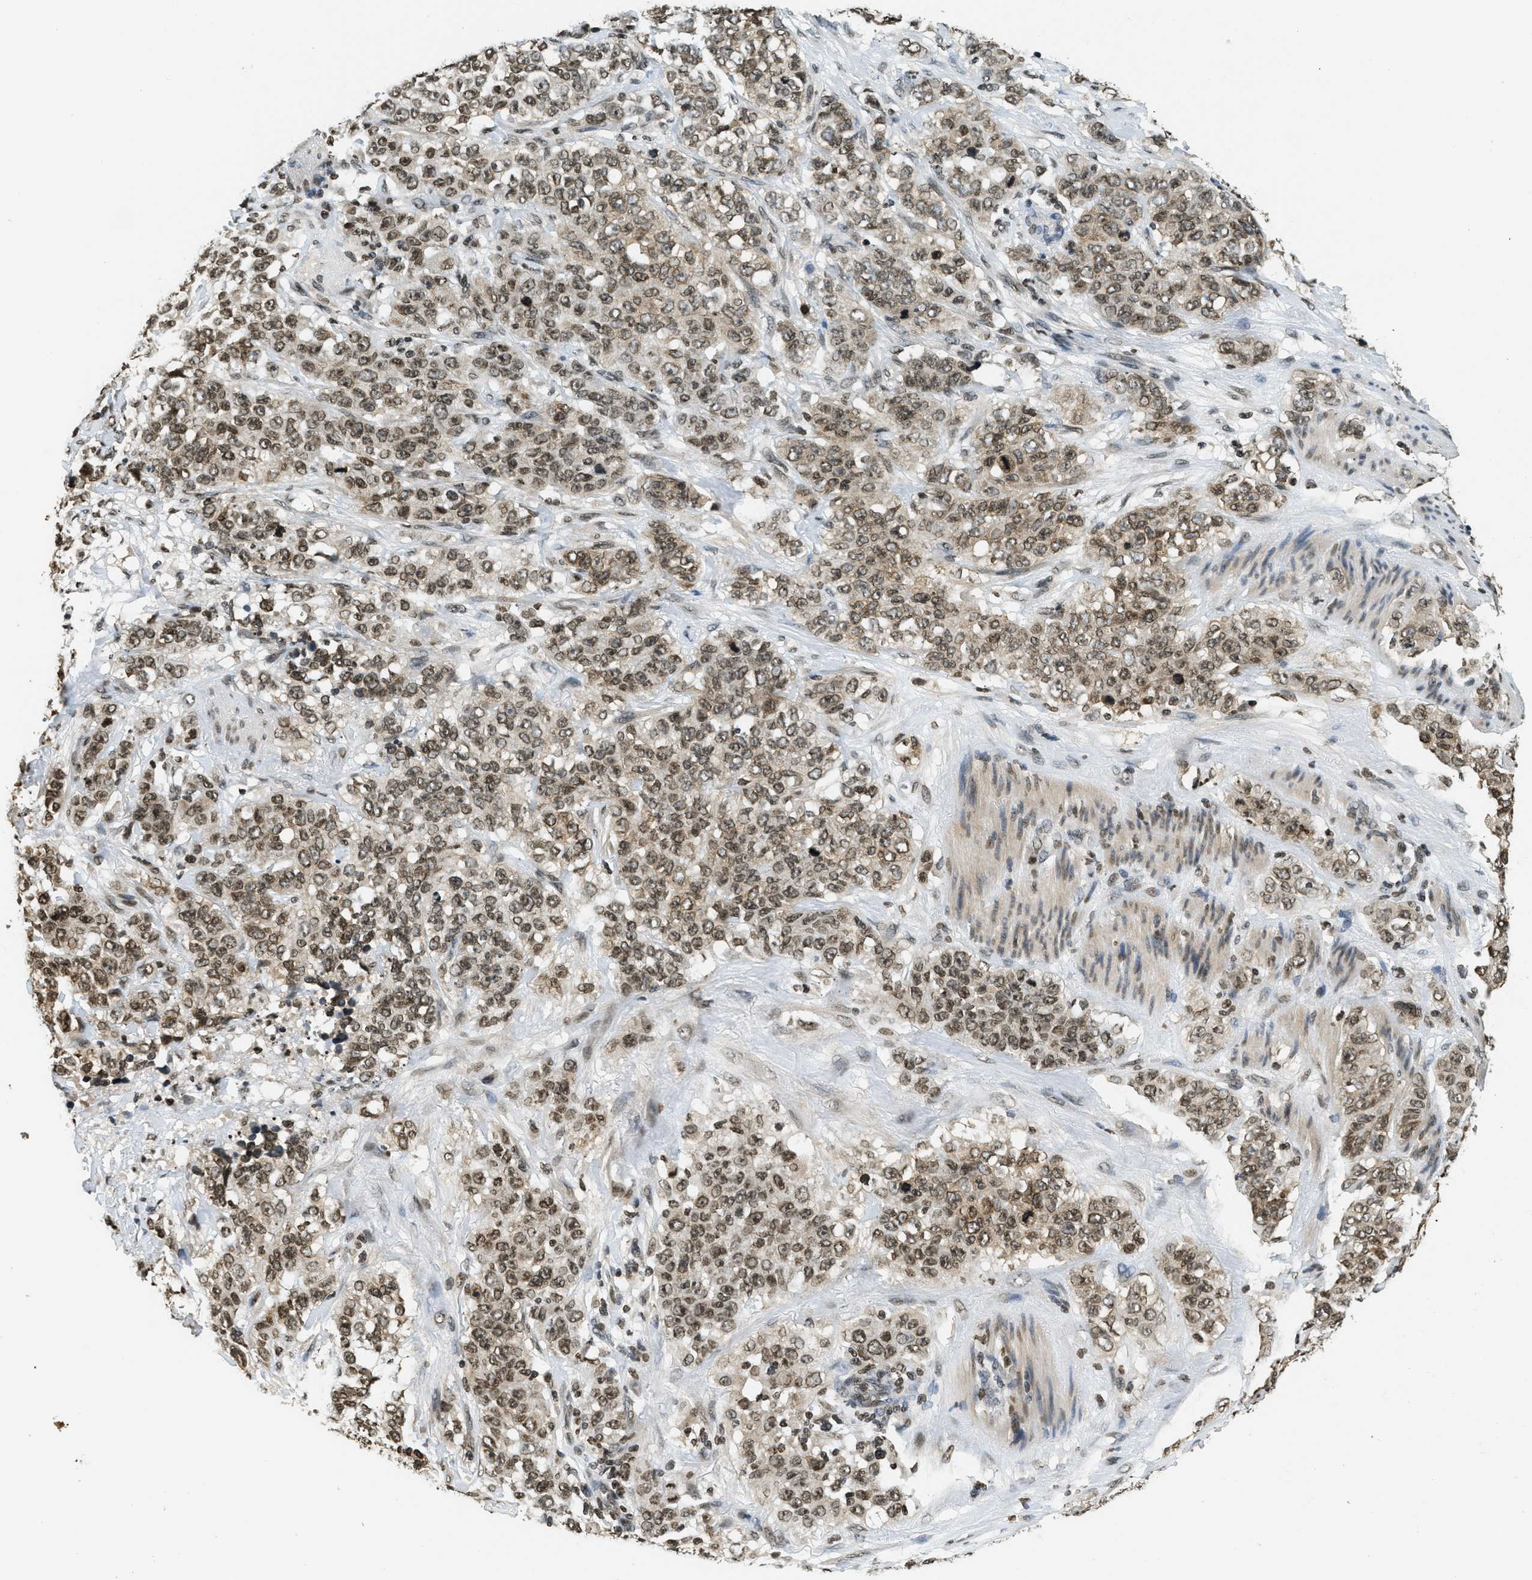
{"staining": {"intensity": "moderate", "quantity": ">75%", "location": "nuclear"}, "tissue": "stomach cancer", "cell_type": "Tumor cells", "image_type": "cancer", "snomed": [{"axis": "morphology", "description": "Adenocarcinoma, NOS"}, {"axis": "topography", "description": "Stomach"}], "caption": "Brown immunohistochemical staining in stomach cancer displays moderate nuclear staining in about >75% of tumor cells.", "gene": "LDB2", "patient": {"sex": "male", "age": 48}}